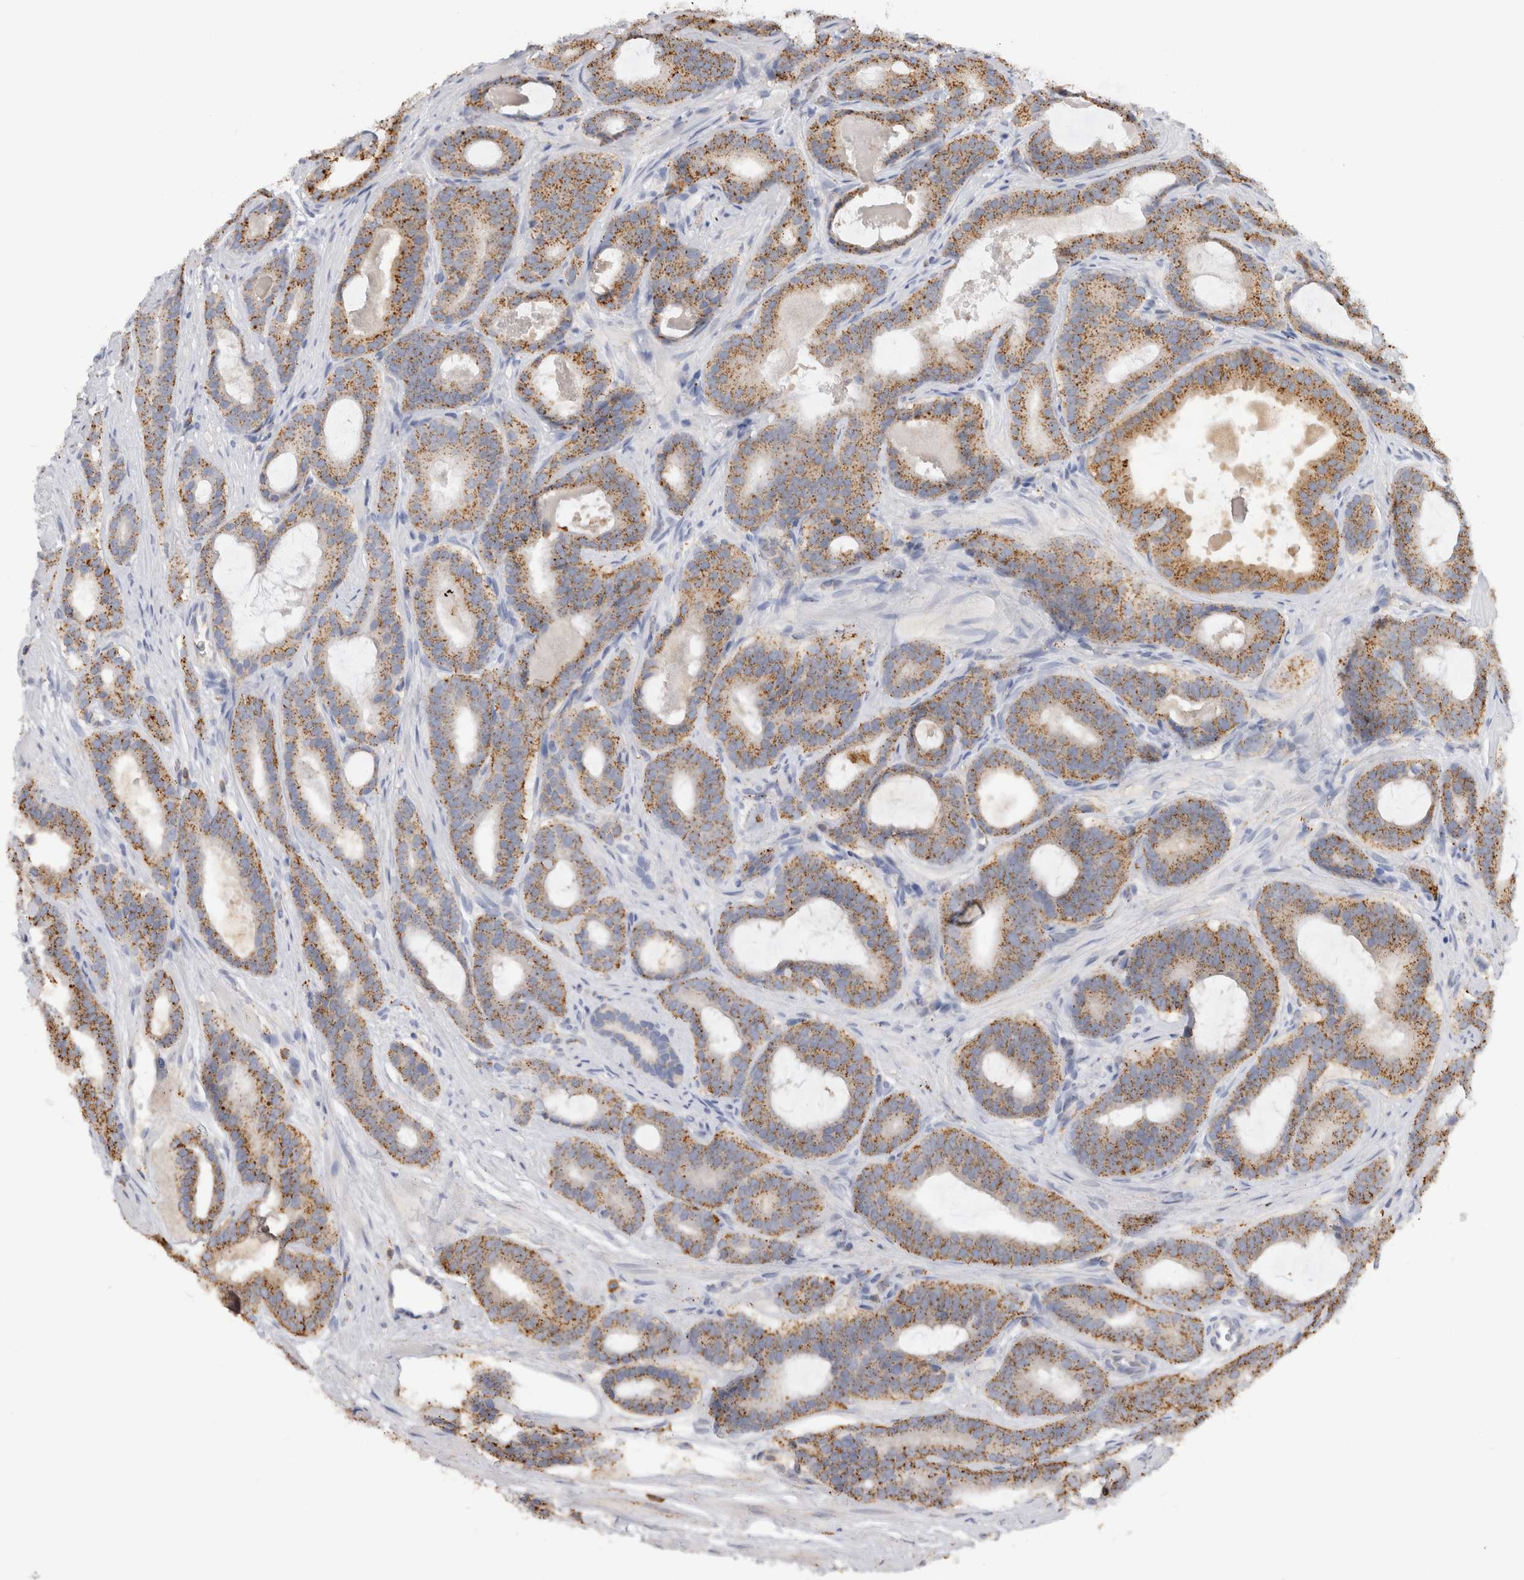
{"staining": {"intensity": "moderate", "quantity": ">75%", "location": "cytoplasmic/membranous"}, "tissue": "prostate cancer", "cell_type": "Tumor cells", "image_type": "cancer", "snomed": [{"axis": "morphology", "description": "Adenocarcinoma, High grade"}, {"axis": "topography", "description": "Prostate"}], "caption": "This micrograph exhibits prostate cancer stained with IHC to label a protein in brown. The cytoplasmic/membranous of tumor cells show moderate positivity for the protein. Nuclei are counter-stained blue.", "gene": "GNS", "patient": {"sex": "male", "age": 60}}